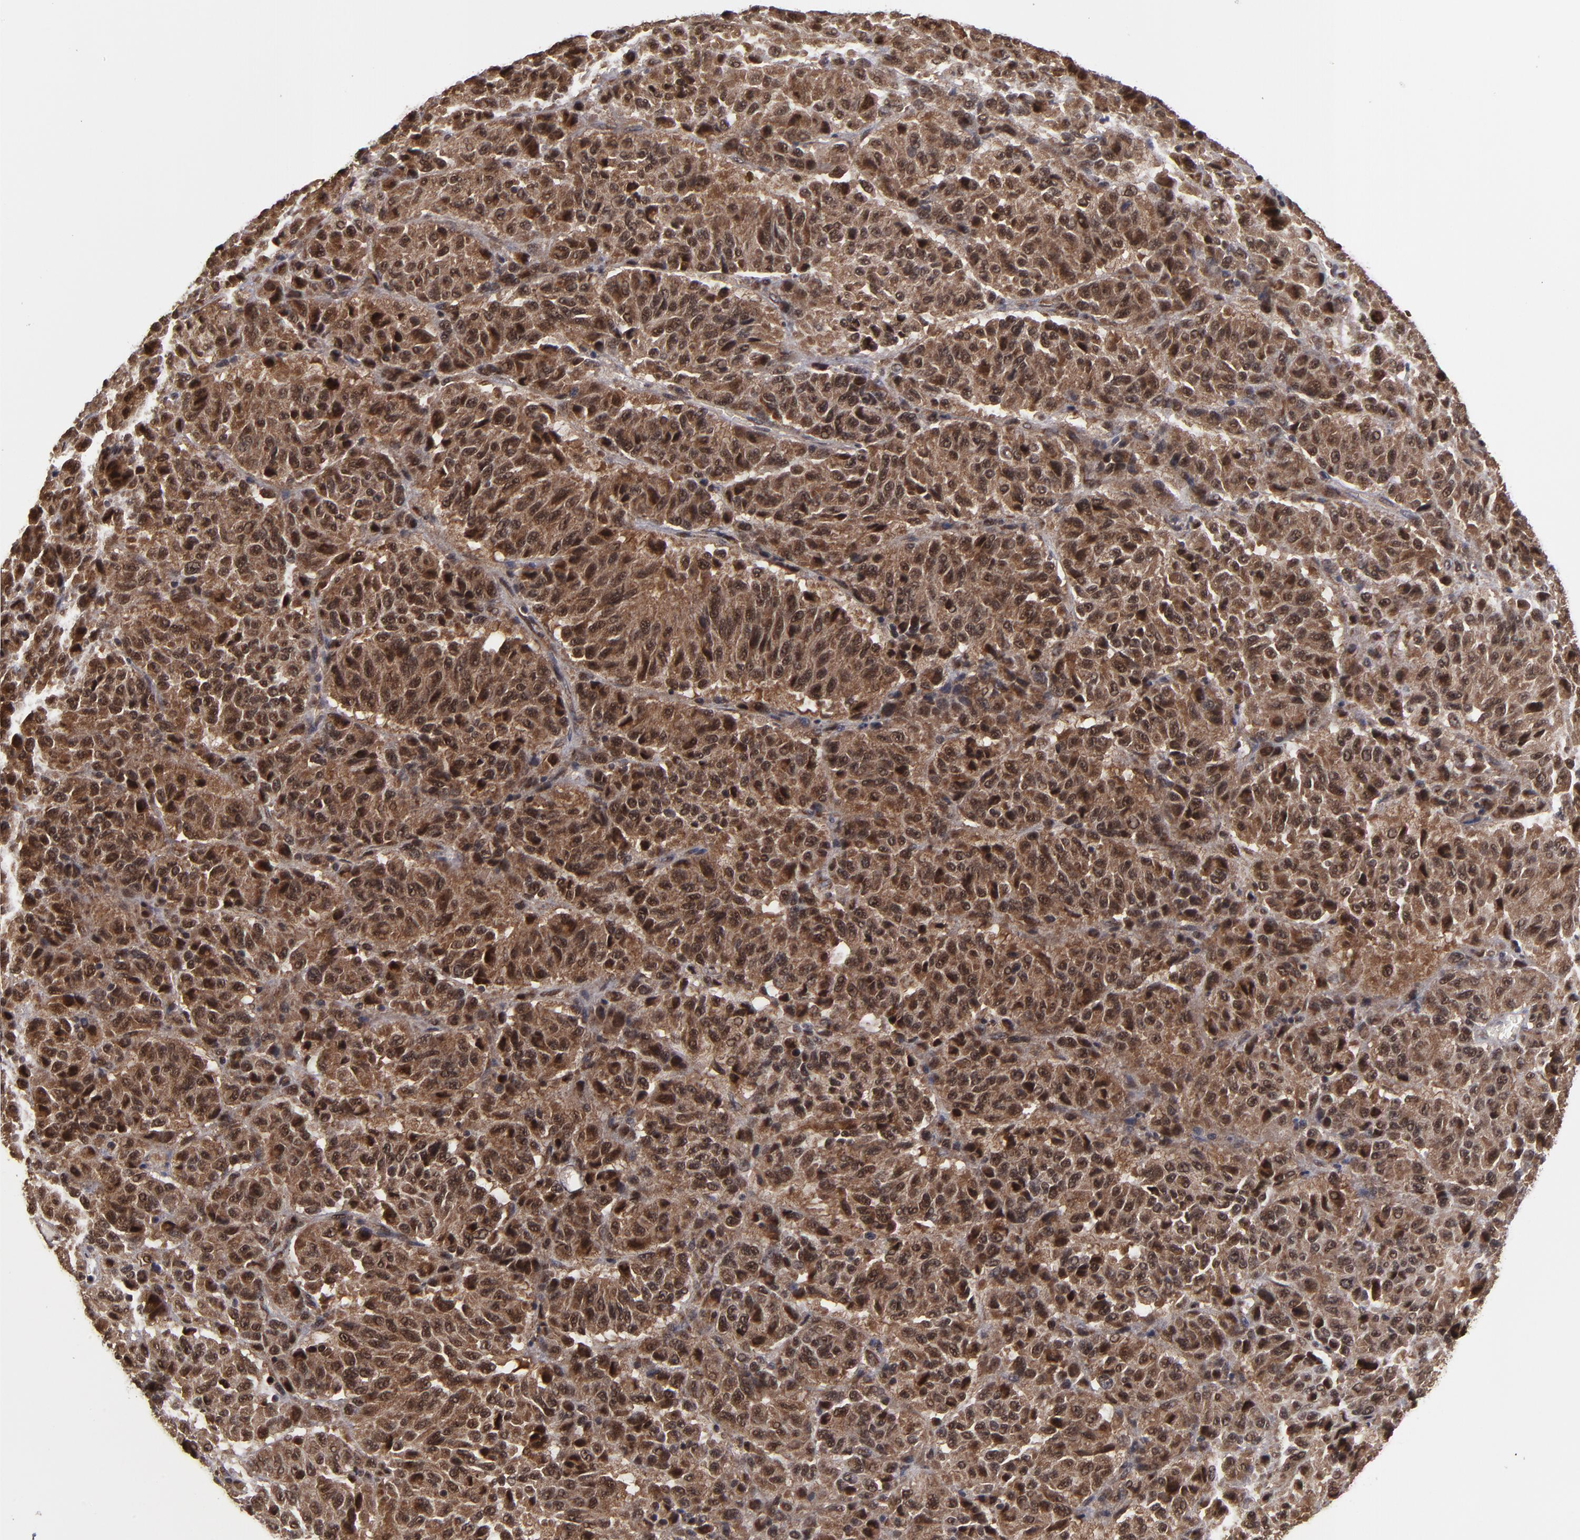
{"staining": {"intensity": "strong", "quantity": ">75%", "location": "cytoplasmic/membranous,nuclear"}, "tissue": "melanoma", "cell_type": "Tumor cells", "image_type": "cancer", "snomed": [{"axis": "morphology", "description": "Malignant melanoma, Metastatic site"}, {"axis": "topography", "description": "Lung"}], "caption": "A high amount of strong cytoplasmic/membranous and nuclear expression is identified in approximately >75% of tumor cells in melanoma tissue.", "gene": "CUL5", "patient": {"sex": "male", "age": 64}}